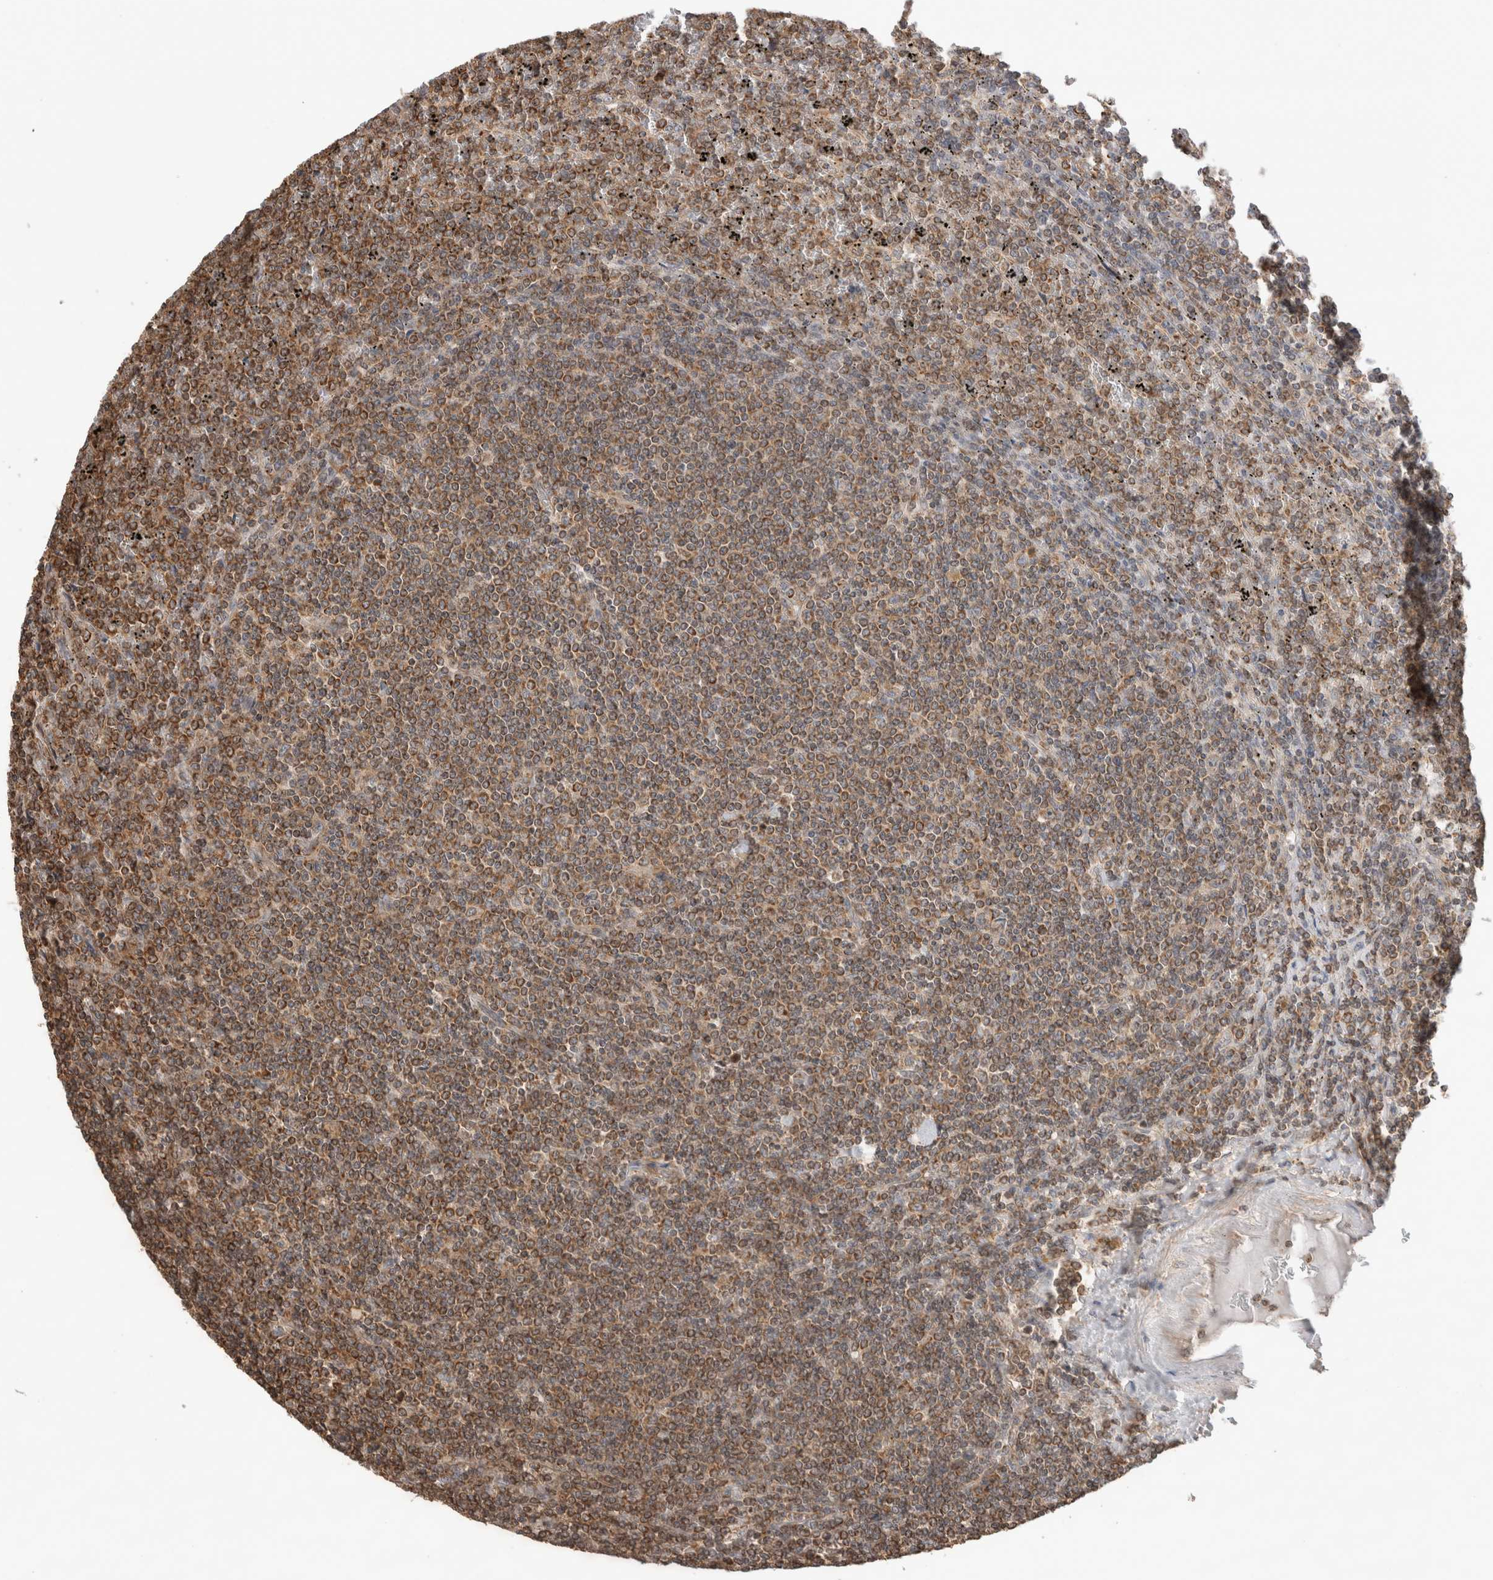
{"staining": {"intensity": "strong", "quantity": ">75%", "location": "cytoplasmic/membranous"}, "tissue": "lymphoma", "cell_type": "Tumor cells", "image_type": "cancer", "snomed": [{"axis": "morphology", "description": "Malignant lymphoma, non-Hodgkin's type, Low grade"}, {"axis": "topography", "description": "Spleen"}], "caption": "Immunohistochemistry (IHC) photomicrograph of neoplastic tissue: lymphoma stained using immunohistochemistry shows high levels of strong protein expression localized specifically in the cytoplasmic/membranous of tumor cells, appearing as a cytoplasmic/membranous brown color.", "gene": "IMMP2L", "patient": {"sex": "female", "age": 19}}